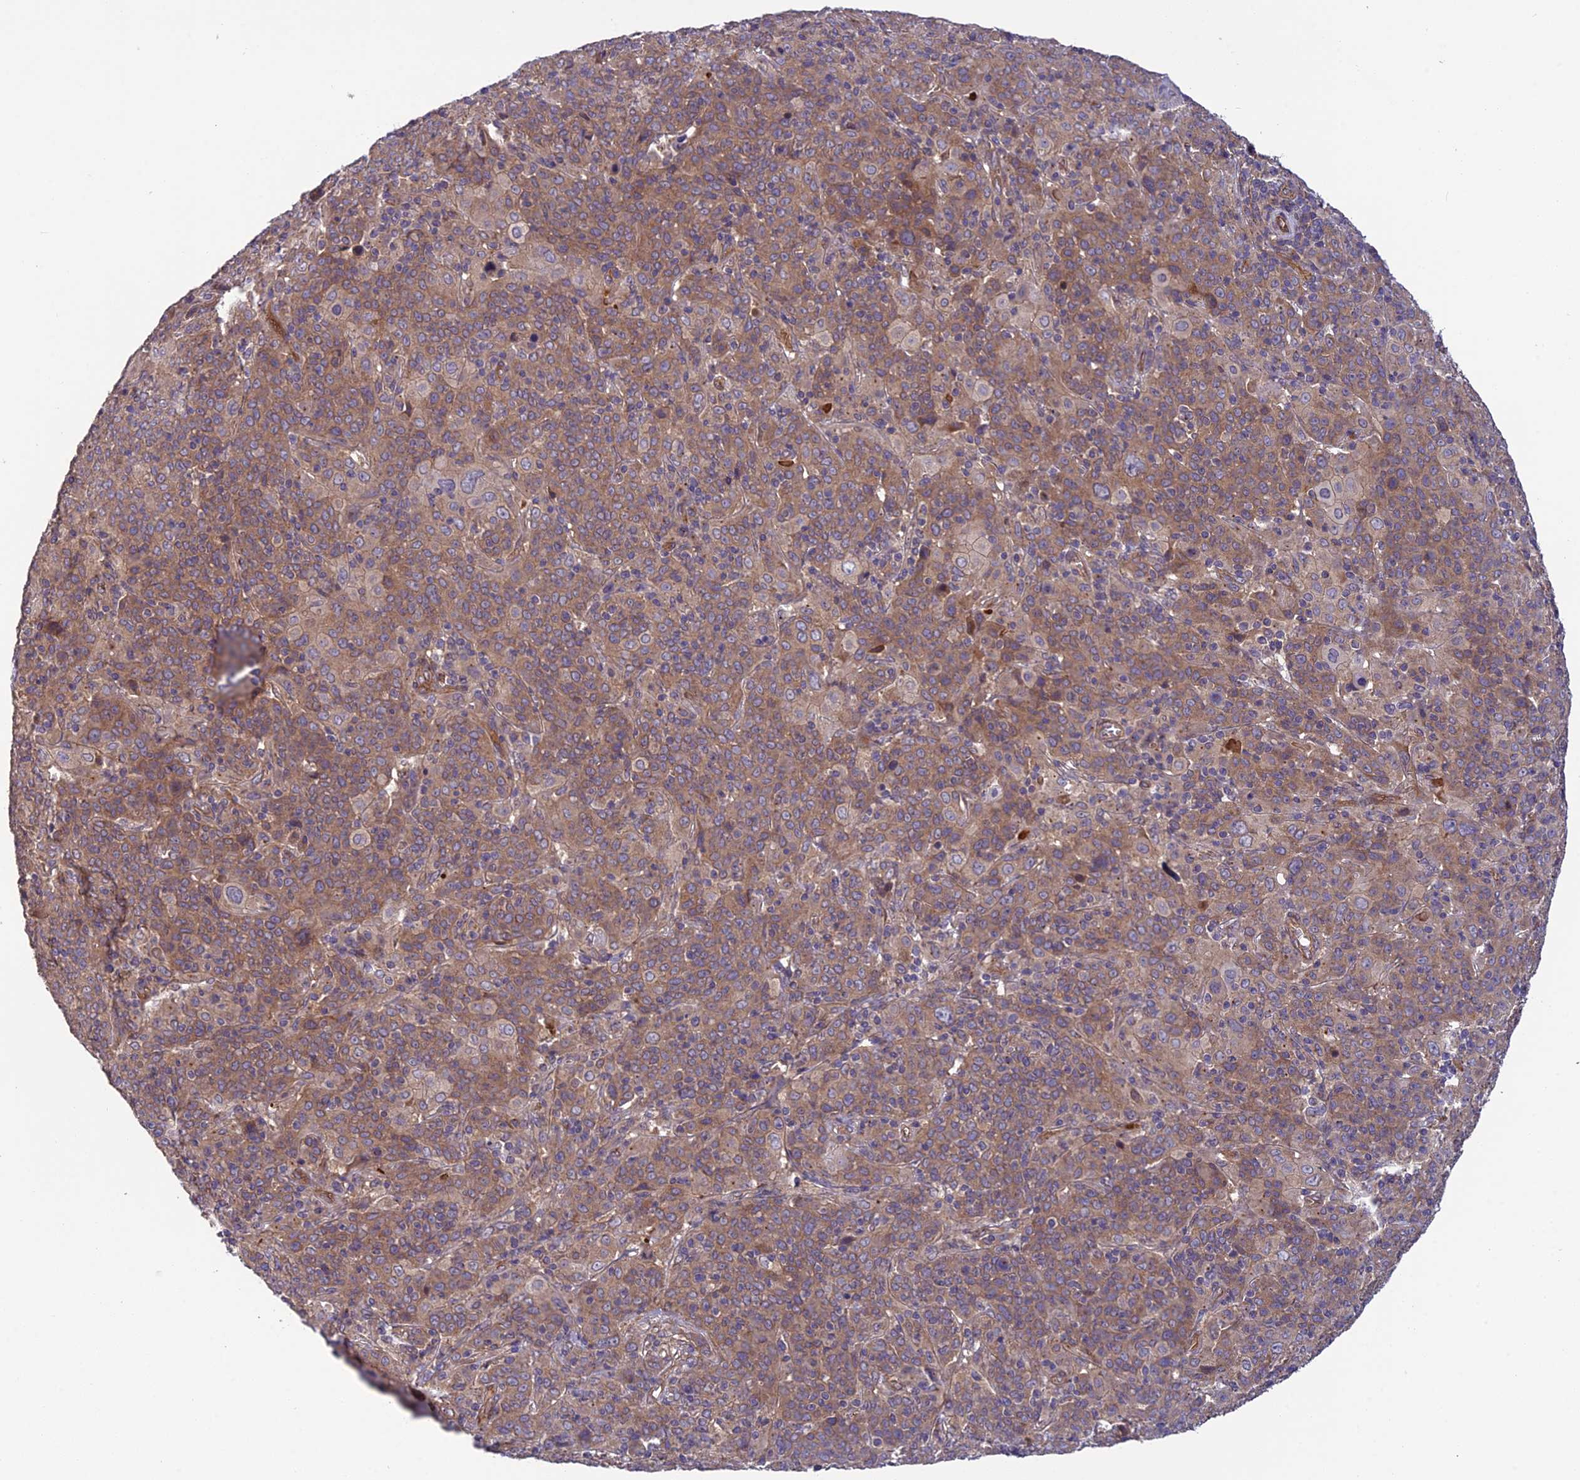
{"staining": {"intensity": "moderate", "quantity": ">75%", "location": "cytoplasmic/membranous"}, "tissue": "cervical cancer", "cell_type": "Tumor cells", "image_type": "cancer", "snomed": [{"axis": "morphology", "description": "Squamous cell carcinoma, NOS"}, {"axis": "topography", "description": "Cervix"}], "caption": "A photomicrograph of cervical cancer stained for a protein shows moderate cytoplasmic/membranous brown staining in tumor cells.", "gene": "ADAMTS15", "patient": {"sex": "female", "age": 67}}